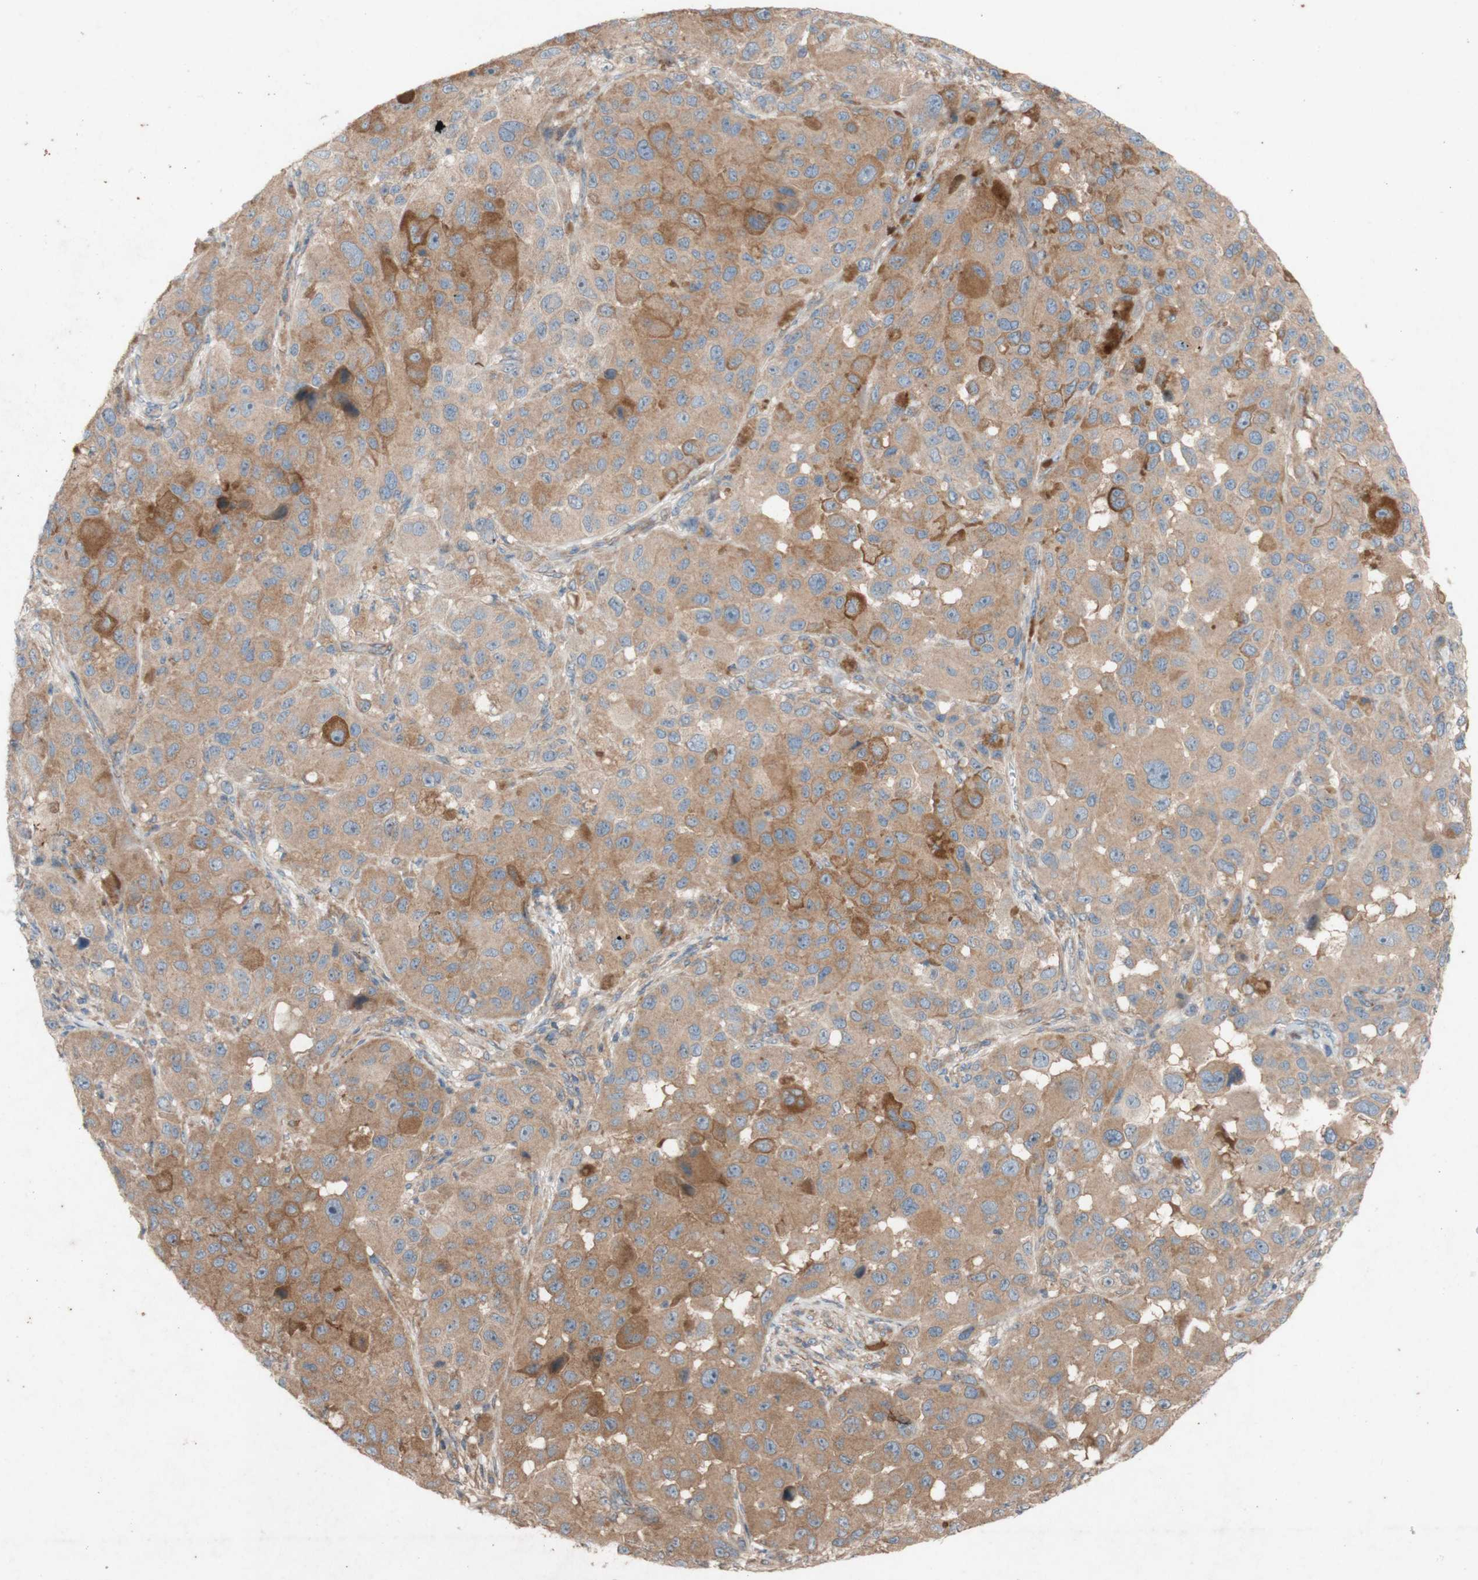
{"staining": {"intensity": "weak", "quantity": ">75%", "location": "cytoplasmic/membranous"}, "tissue": "melanoma", "cell_type": "Tumor cells", "image_type": "cancer", "snomed": [{"axis": "morphology", "description": "Malignant melanoma, NOS"}, {"axis": "topography", "description": "Skin"}], "caption": "Melanoma was stained to show a protein in brown. There is low levels of weak cytoplasmic/membranous positivity in about >75% of tumor cells.", "gene": "TST", "patient": {"sex": "male", "age": 96}}